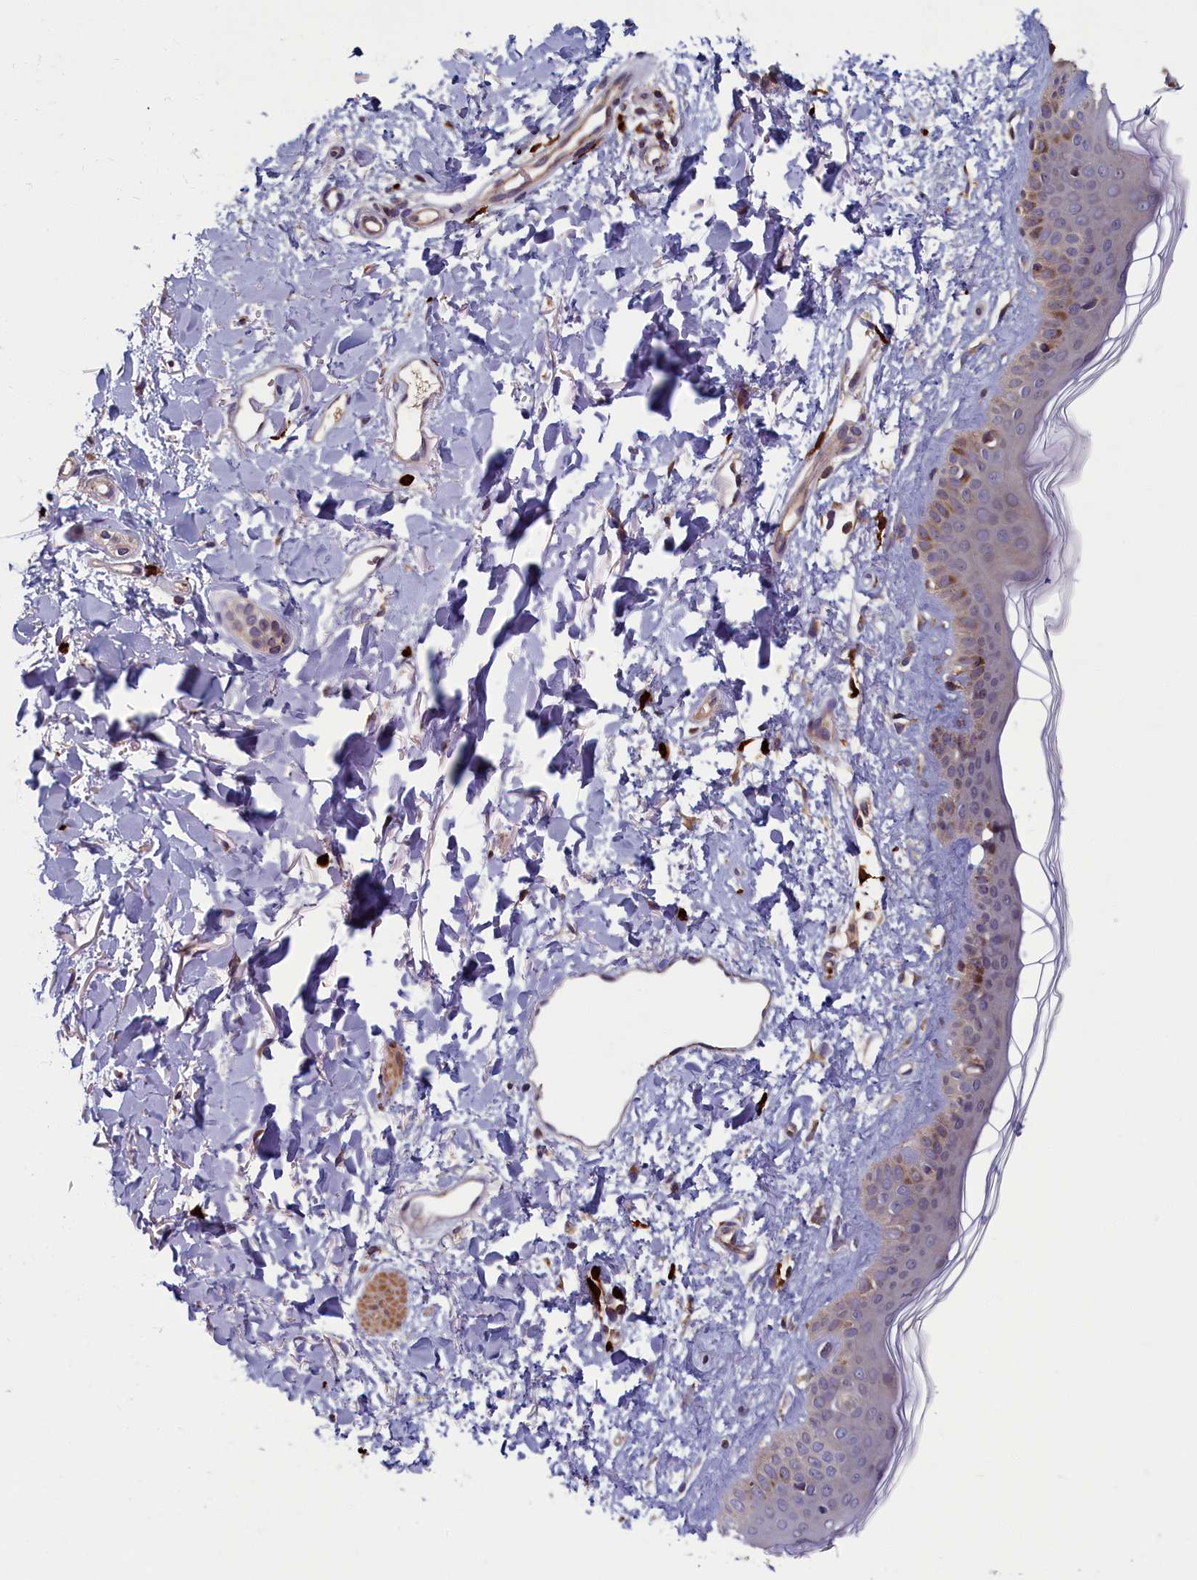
{"staining": {"intensity": "weak", "quantity": ">75%", "location": "cytoplasmic/membranous"}, "tissue": "skin", "cell_type": "Fibroblasts", "image_type": "normal", "snomed": [{"axis": "morphology", "description": "Normal tissue, NOS"}, {"axis": "topography", "description": "Skin"}], "caption": "IHC (DAB (3,3'-diaminobenzidine)) staining of normal human skin shows weak cytoplasmic/membranous protein expression in about >75% of fibroblasts. The staining is performed using DAB (3,3'-diaminobenzidine) brown chromogen to label protein expression. The nuclei are counter-stained blue using hematoxylin.", "gene": "TNK2", "patient": {"sex": "female", "age": 58}}